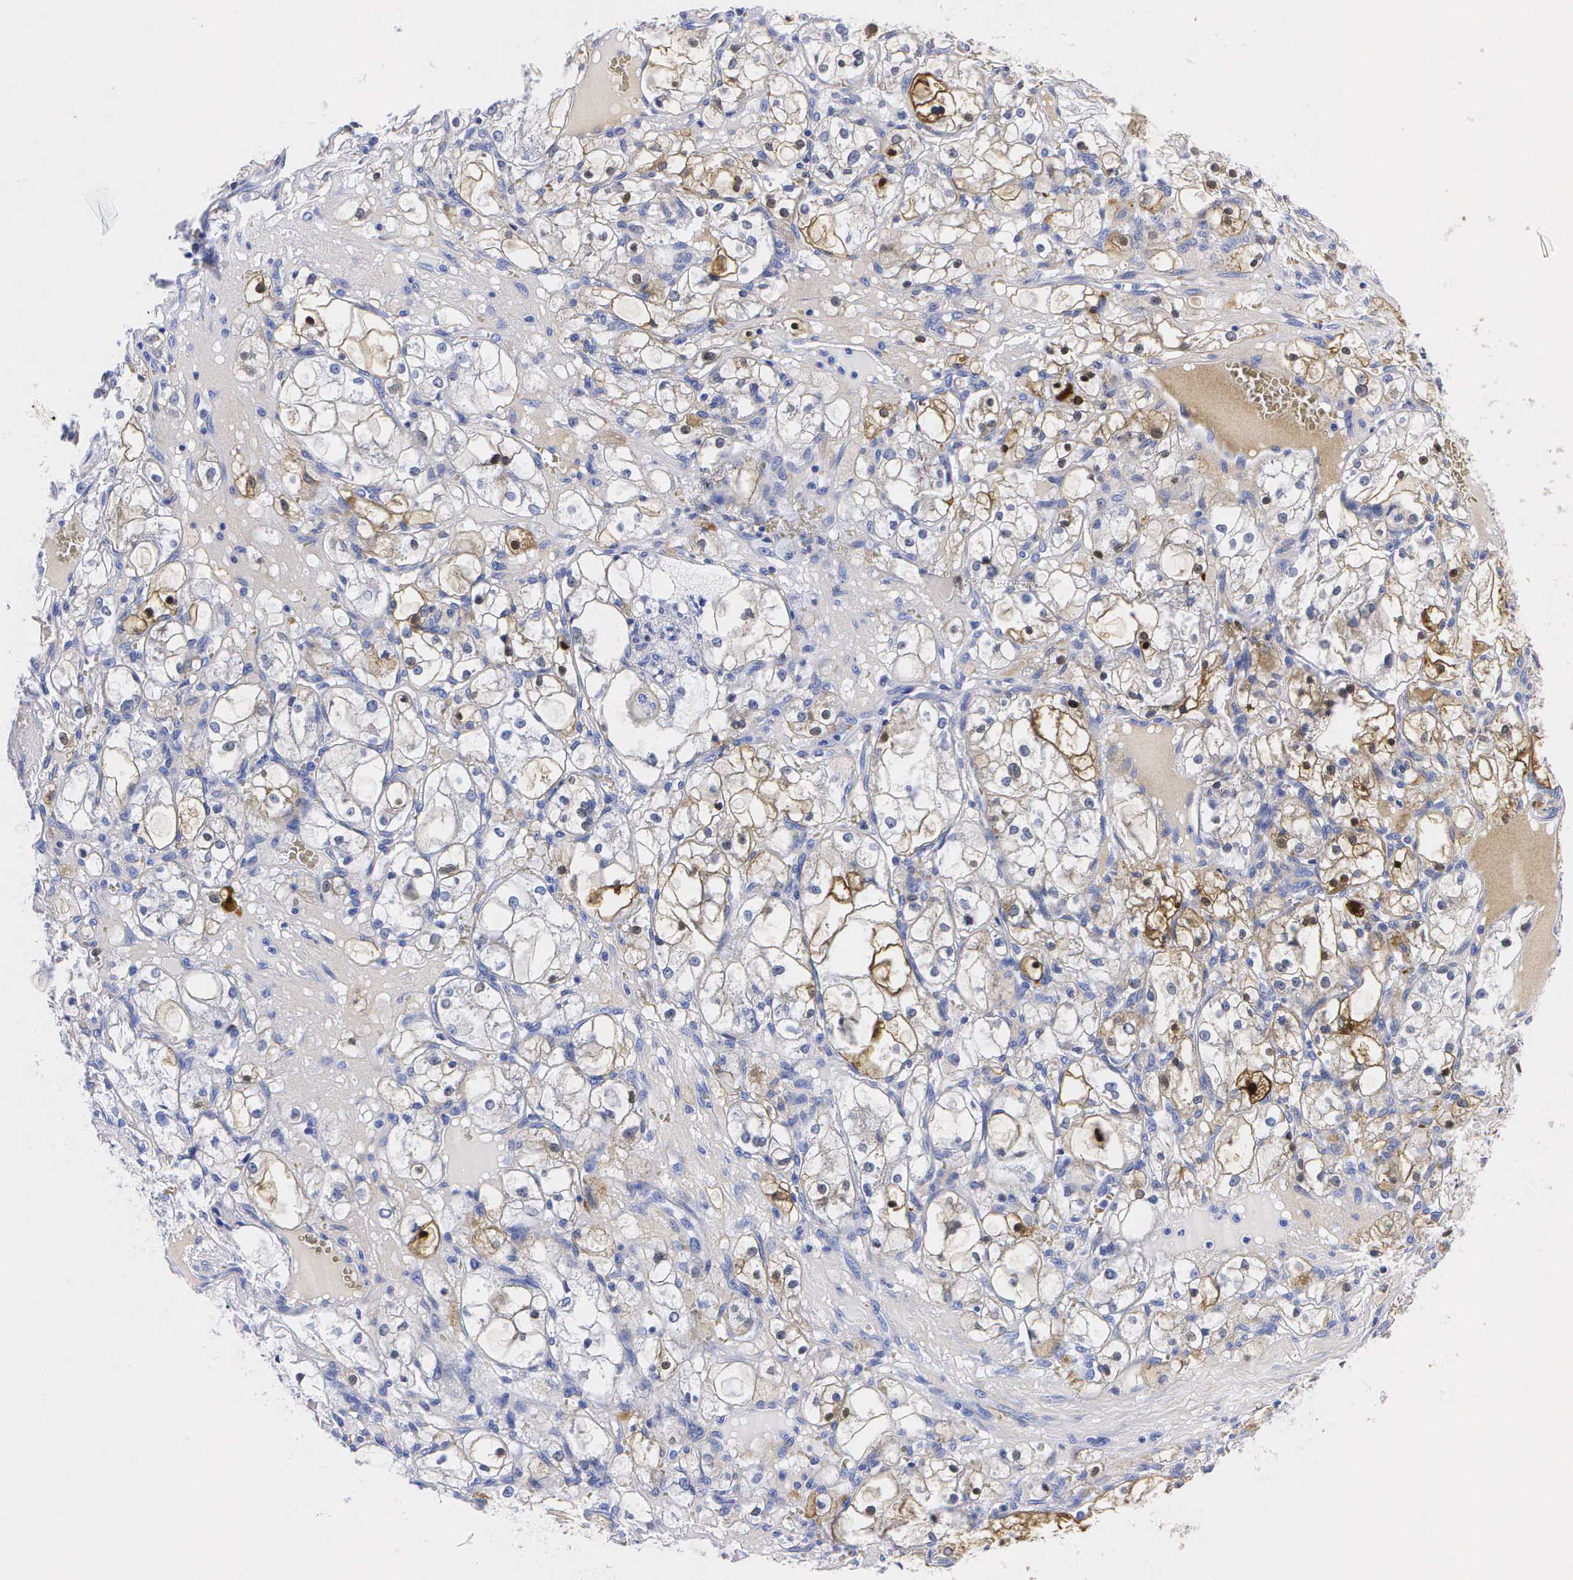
{"staining": {"intensity": "weak", "quantity": "<25%", "location": "cytoplasmic/membranous"}, "tissue": "renal cancer", "cell_type": "Tumor cells", "image_type": "cancer", "snomed": [{"axis": "morphology", "description": "Adenocarcinoma, NOS"}, {"axis": "topography", "description": "Kidney"}], "caption": "This histopathology image is of renal adenocarcinoma stained with IHC to label a protein in brown with the nuclei are counter-stained blue. There is no positivity in tumor cells. (DAB immunohistochemistry (IHC) visualized using brightfield microscopy, high magnification).", "gene": "ENO2", "patient": {"sex": "male", "age": 61}}